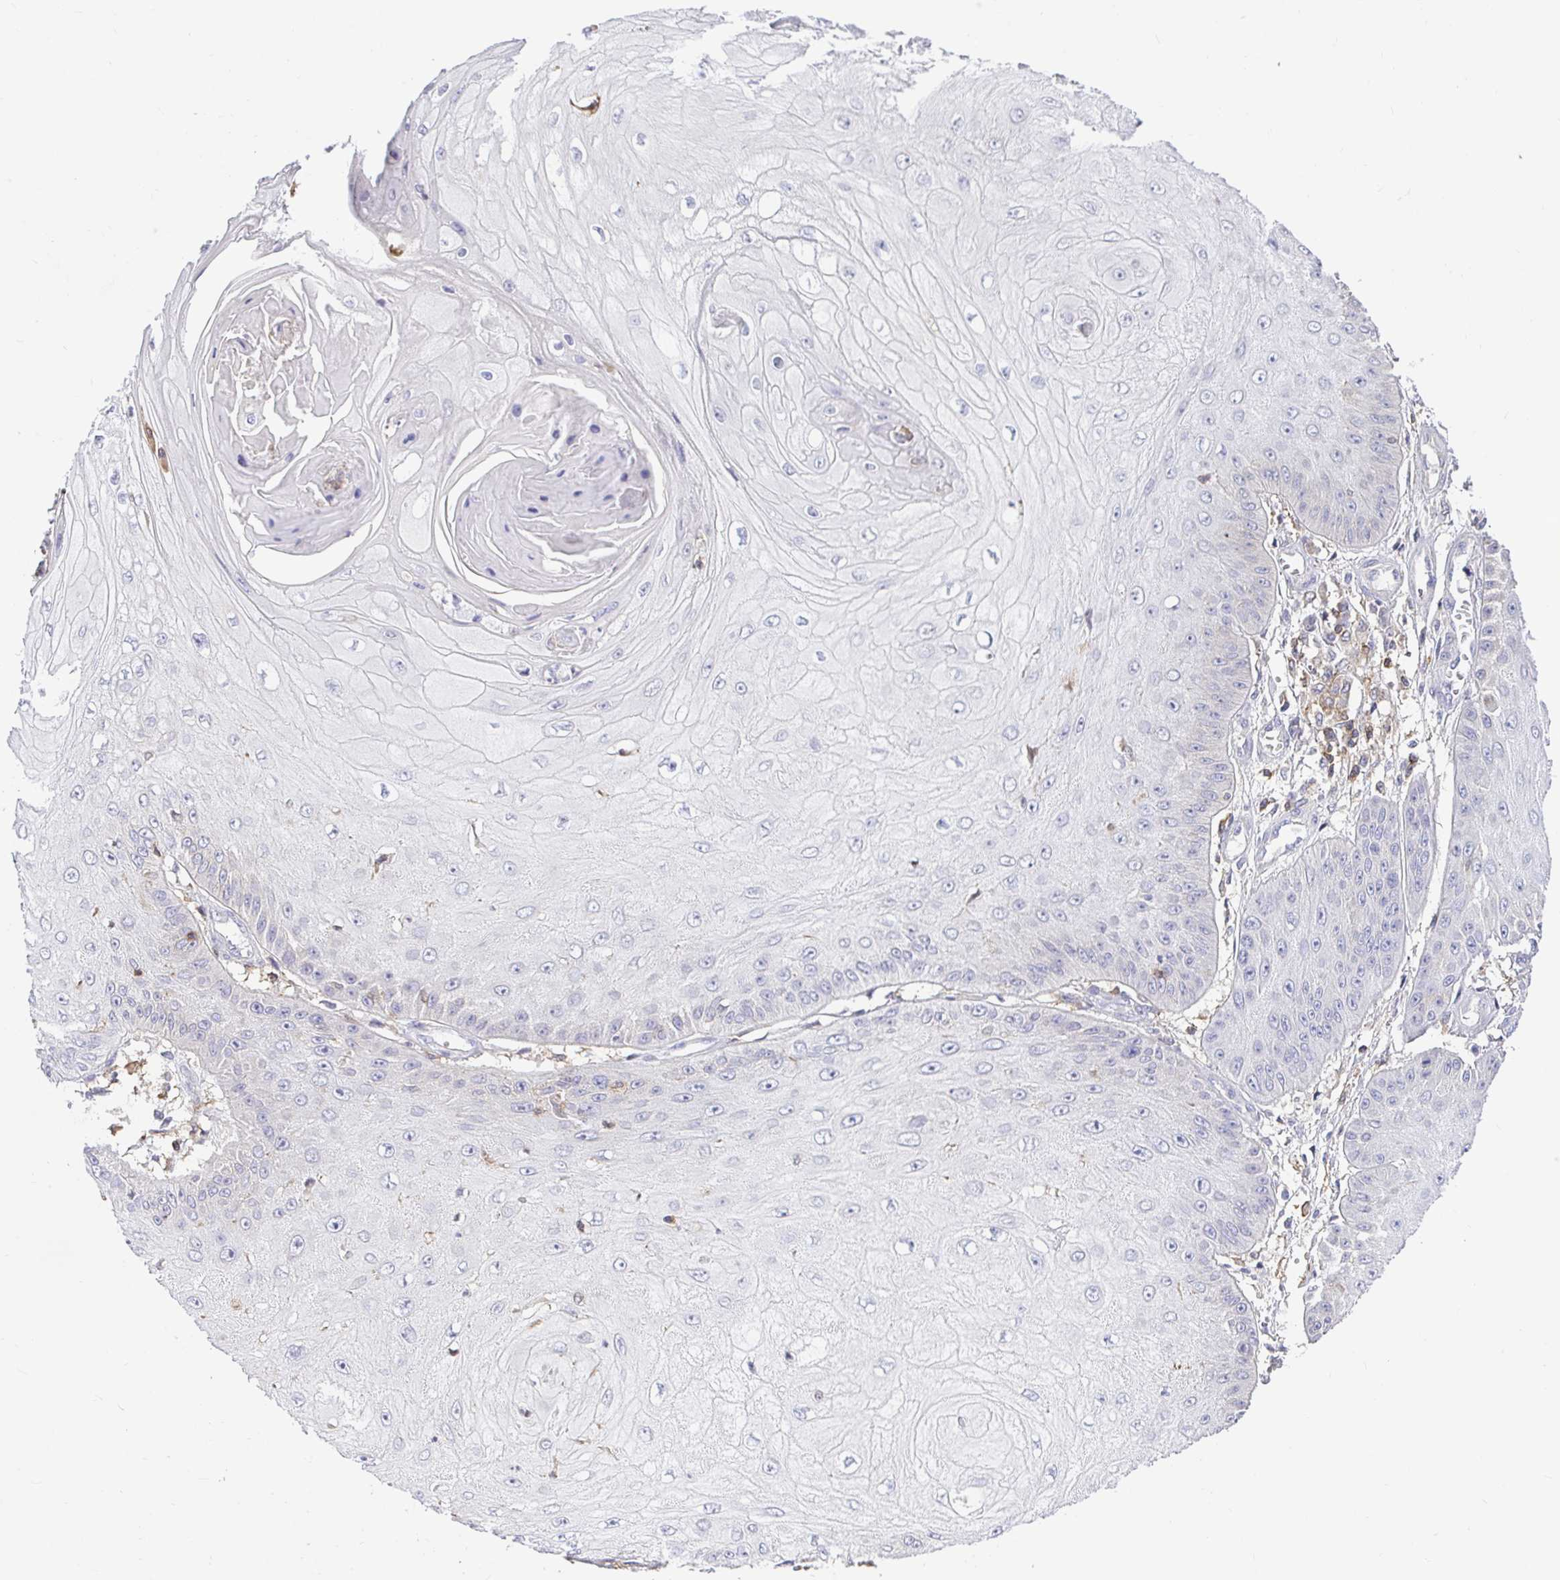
{"staining": {"intensity": "negative", "quantity": "none", "location": "none"}, "tissue": "skin cancer", "cell_type": "Tumor cells", "image_type": "cancer", "snomed": [{"axis": "morphology", "description": "Squamous cell carcinoma, NOS"}, {"axis": "topography", "description": "Skin"}], "caption": "The micrograph displays no staining of tumor cells in skin squamous cell carcinoma.", "gene": "SKAP1", "patient": {"sex": "male", "age": 70}}